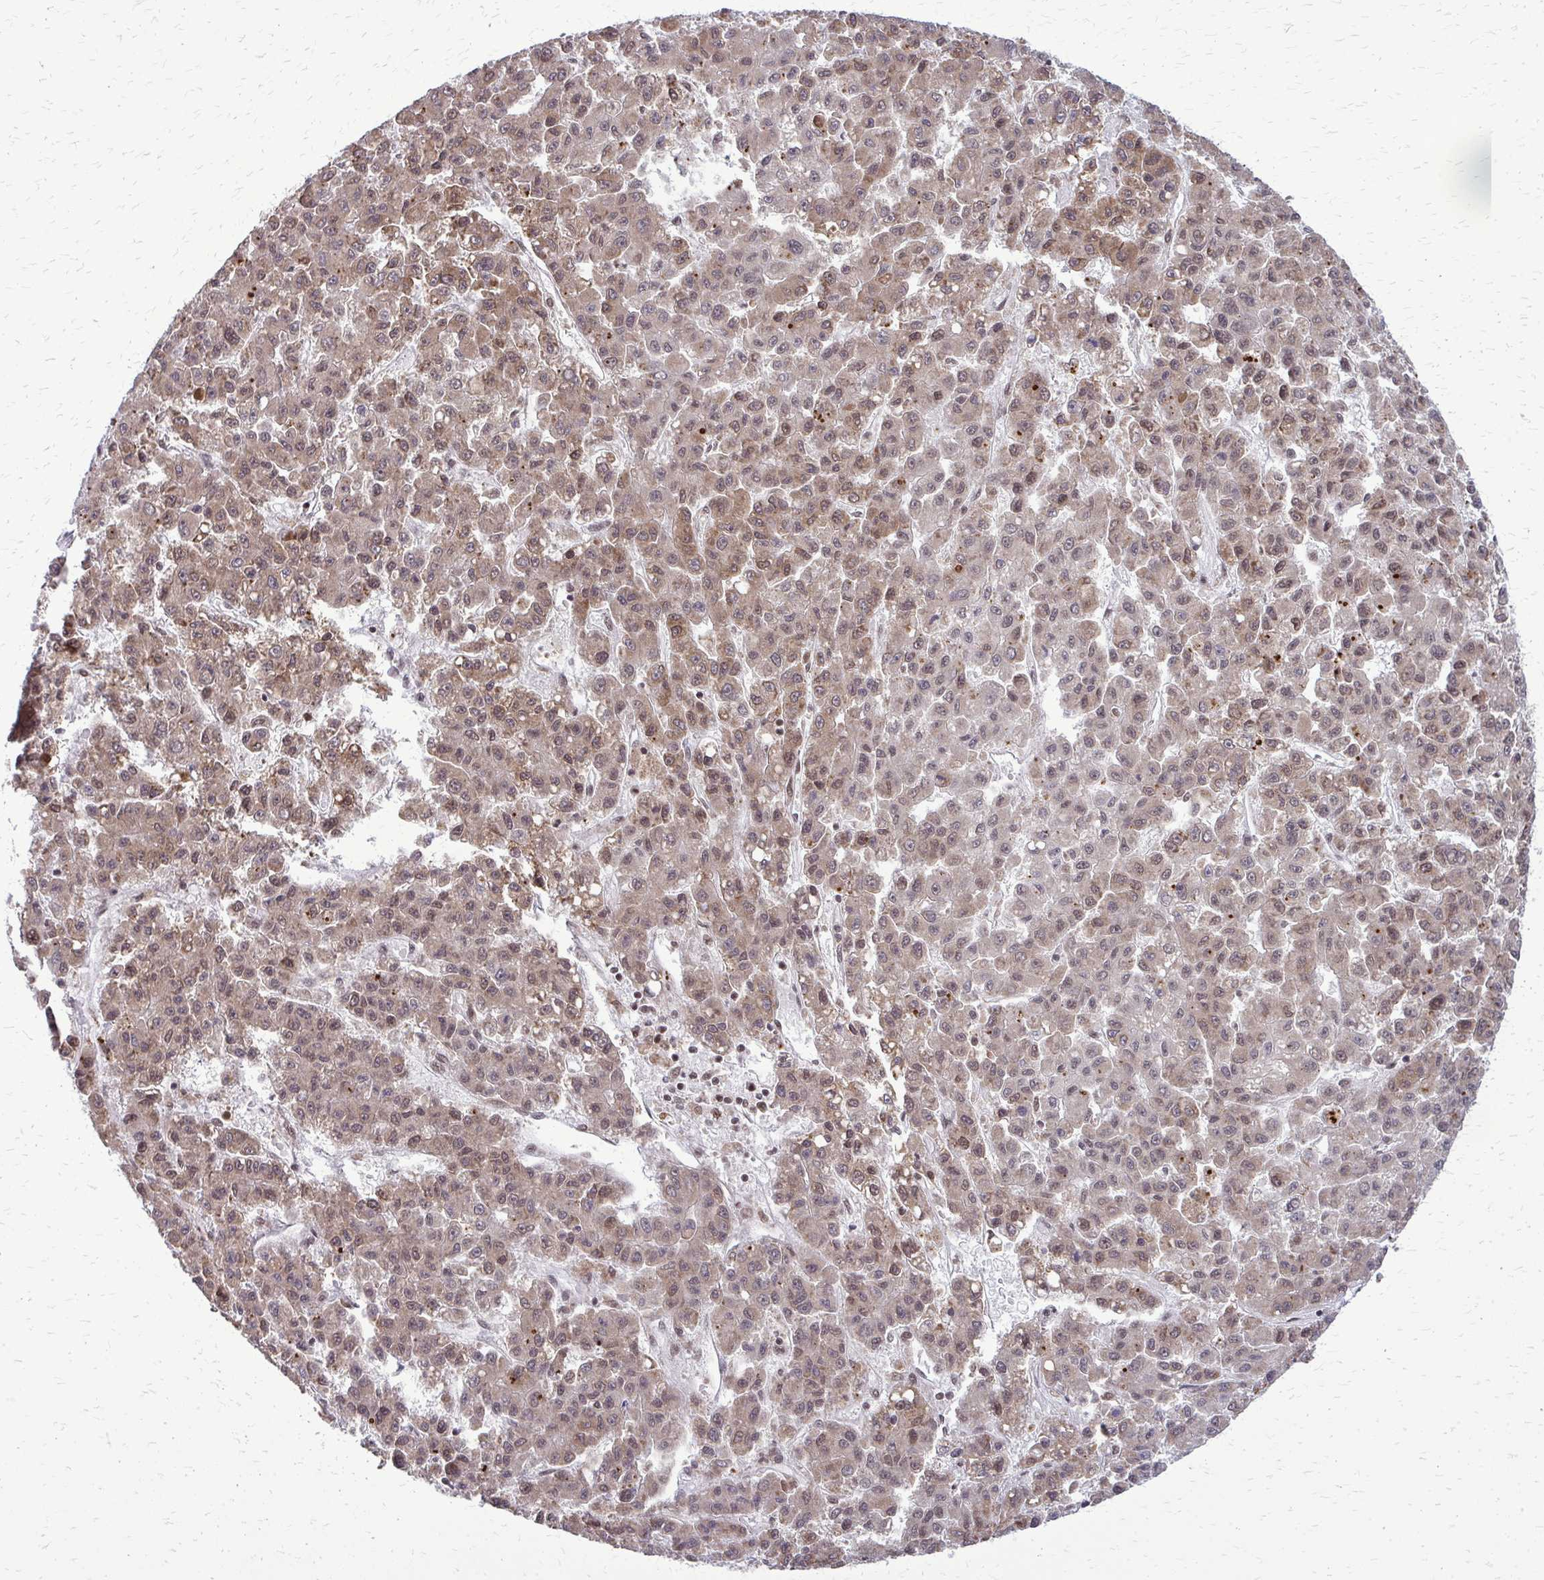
{"staining": {"intensity": "moderate", "quantity": ">75%", "location": "cytoplasmic/membranous,nuclear"}, "tissue": "liver cancer", "cell_type": "Tumor cells", "image_type": "cancer", "snomed": [{"axis": "morphology", "description": "Carcinoma, Hepatocellular, NOS"}, {"axis": "topography", "description": "Liver"}], "caption": "Protein staining demonstrates moderate cytoplasmic/membranous and nuclear staining in about >75% of tumor cells in liver hepatocellular carcinoma.", "gene": "HDAC3", "patient": {"sex": "male", "age": 70}}